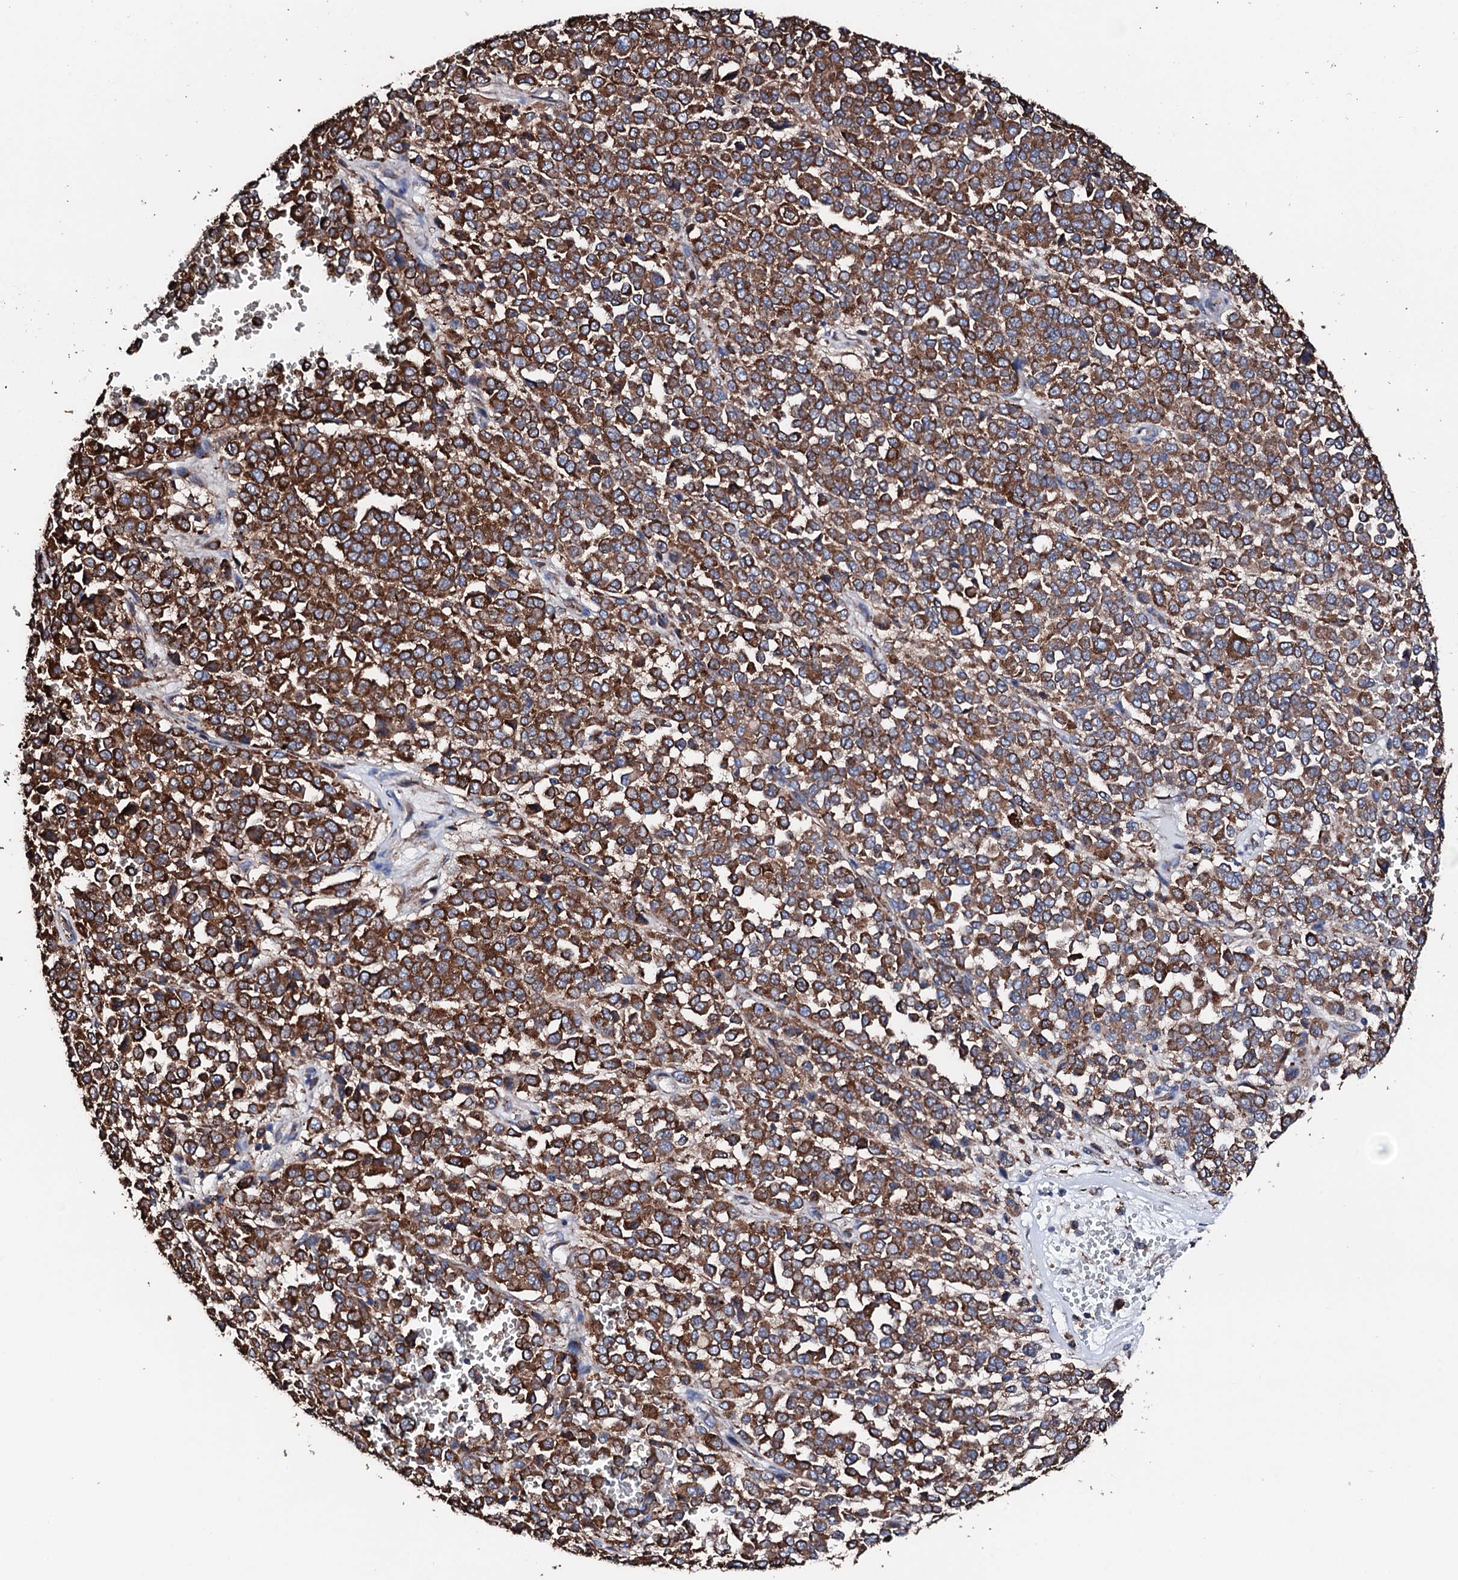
{"staining": {"intensity": "strong", "quantity": ">75%", "location": "cytoplasmic/membranous"}, "tissue": "melanoma", "cell_type": "Tumor cells", "image_type": "cancer", "snomed": [{"axis": "morphology", "description": "Malignant melanoma, Metastatic site"}, {"axis": "topography", "description": "Pancreas"}], "caption": "Tumor cells exhibit high levels of strong cytoplasmic/membranous staining in about >75% of cells in melanoma.", "gene": "AMDHD1", "patient": {"sex": "female", "age": 30}}